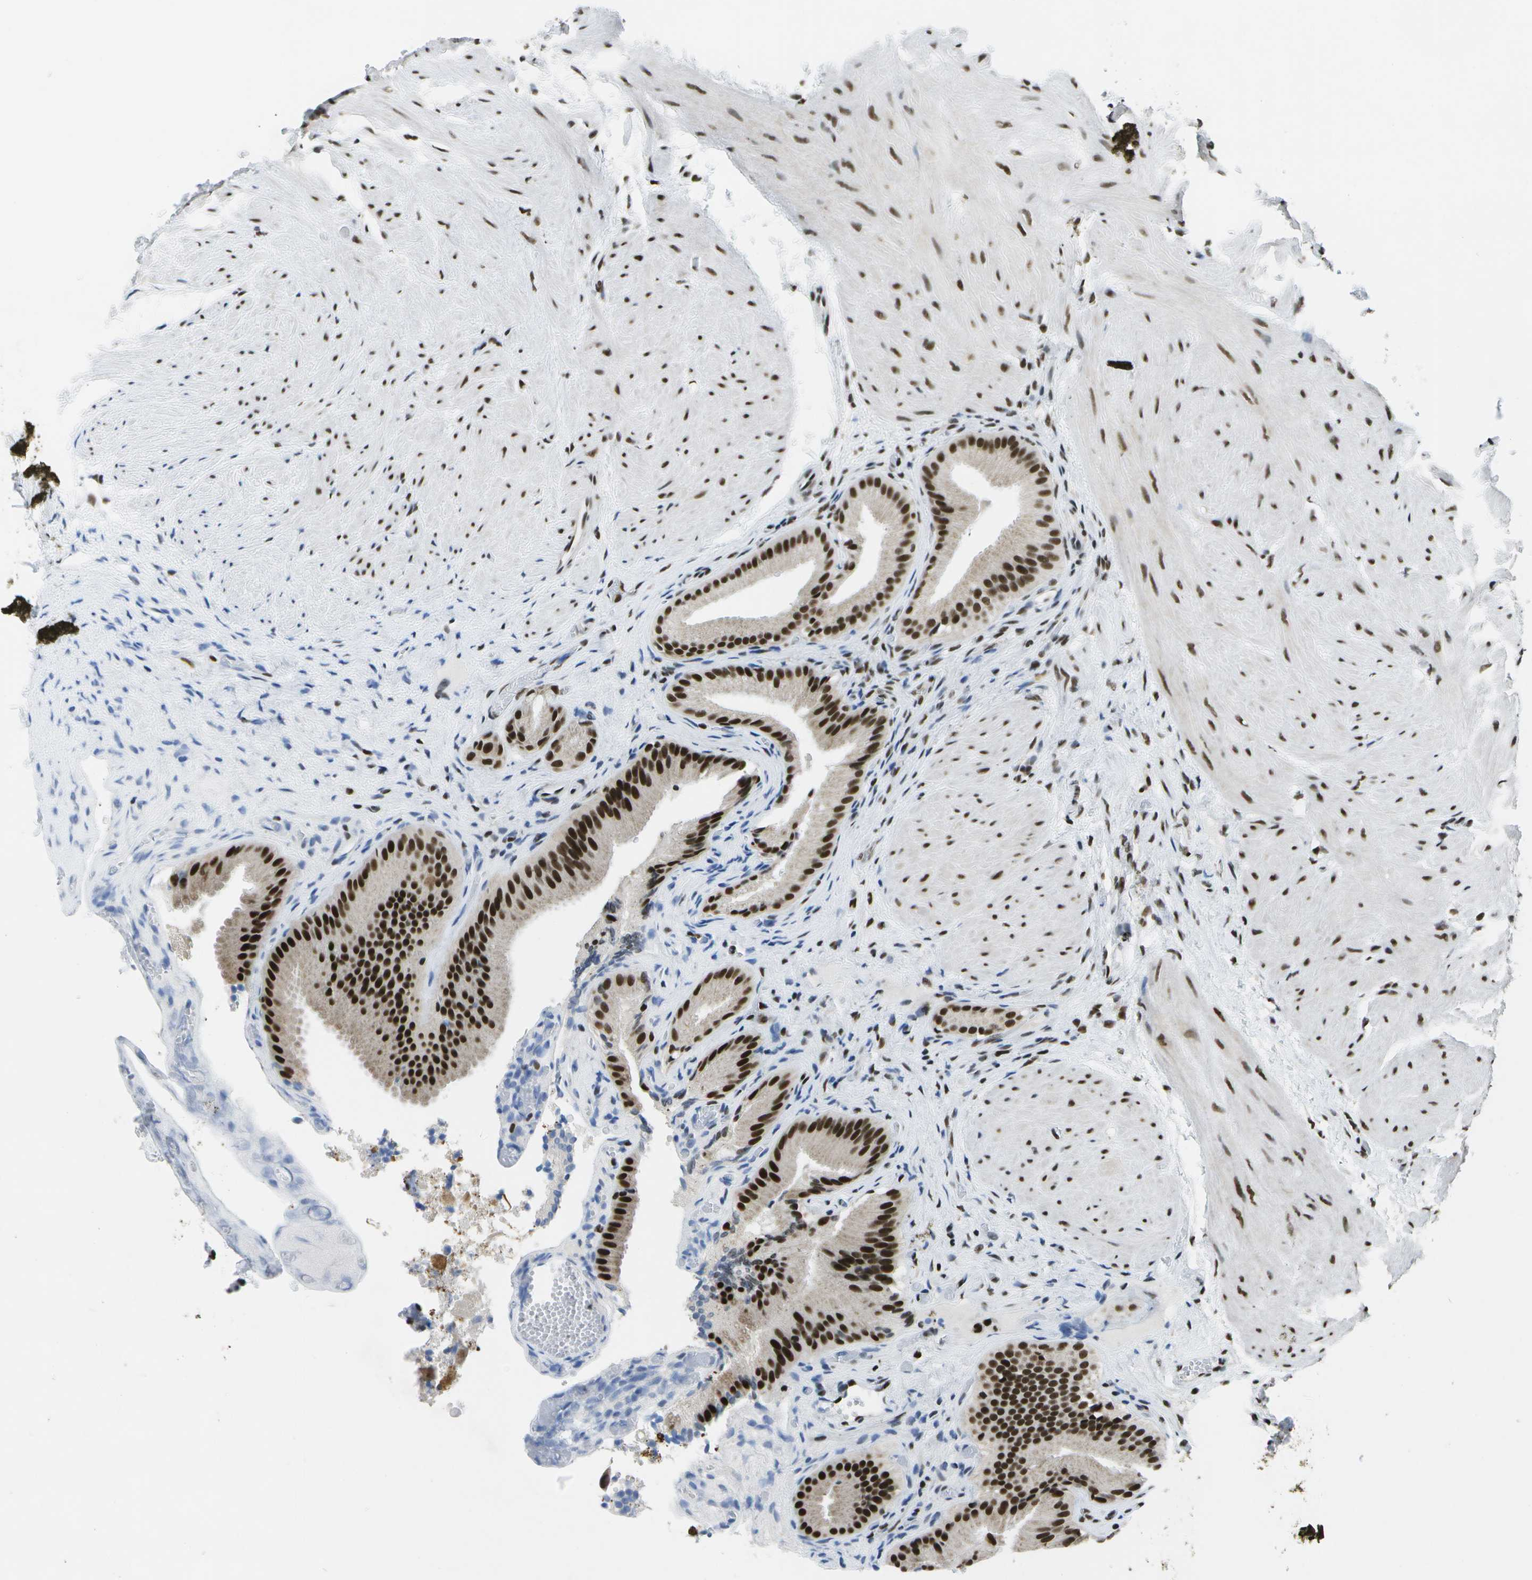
{"staining": {"intensity": "strong", "quantity": ">75%", "location": "nuclear"}, "tissue": "gallbladder", "cell_type": "Glandular cells", "image_type": "normal", "snomed": [{"axis": "morphology", "description": "Normal tissue, NOS"}, {"axis": "topography", "description": "Gallbladder"}], "caption": "Human gallbladder stained for a protein (brown) shows strong nuclear positive expression in approximately >75% of glandular cells.", "gene": "NSRP1", "patient": {"sex": "male", "age": 49}}